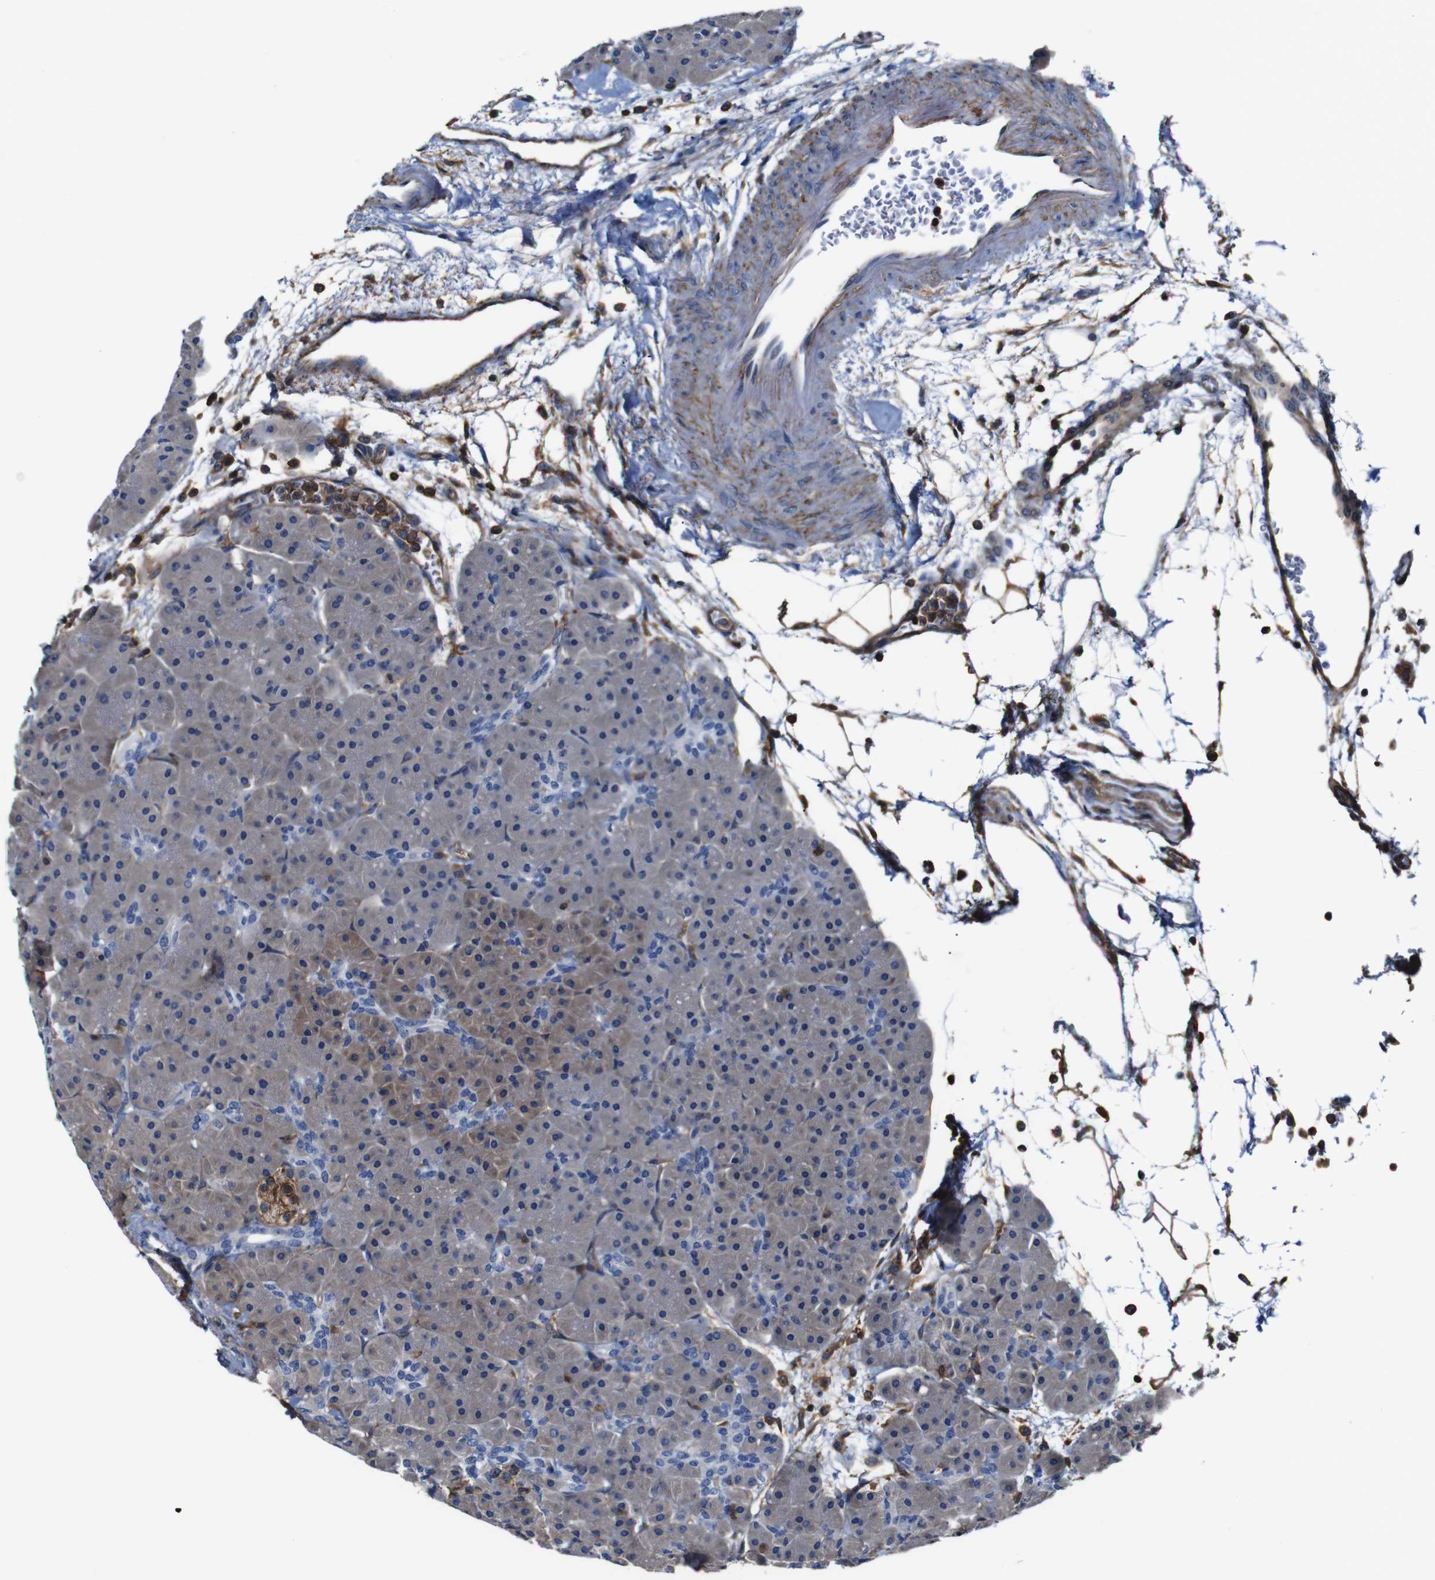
{"staining": {"intensity": "weak", "quantity": "<25%", "location": "cytoplasmic/membranous"}, "tissue": "pancreas", "cell_type": "Exocrine glandular cells", "image_type": "normal", "snomed": [{"axis": "morphology", "description": "Normal tissue, NOS"}, {"axis": "topography", "description": "Pancreas"}], "caption": "This is a photomicrograph of IHC staining of benign pancreas, which shows no staining in exocrine glandular cells.", "gene": "PI4KA", "patient": {"sex": "male", "age": 66}}